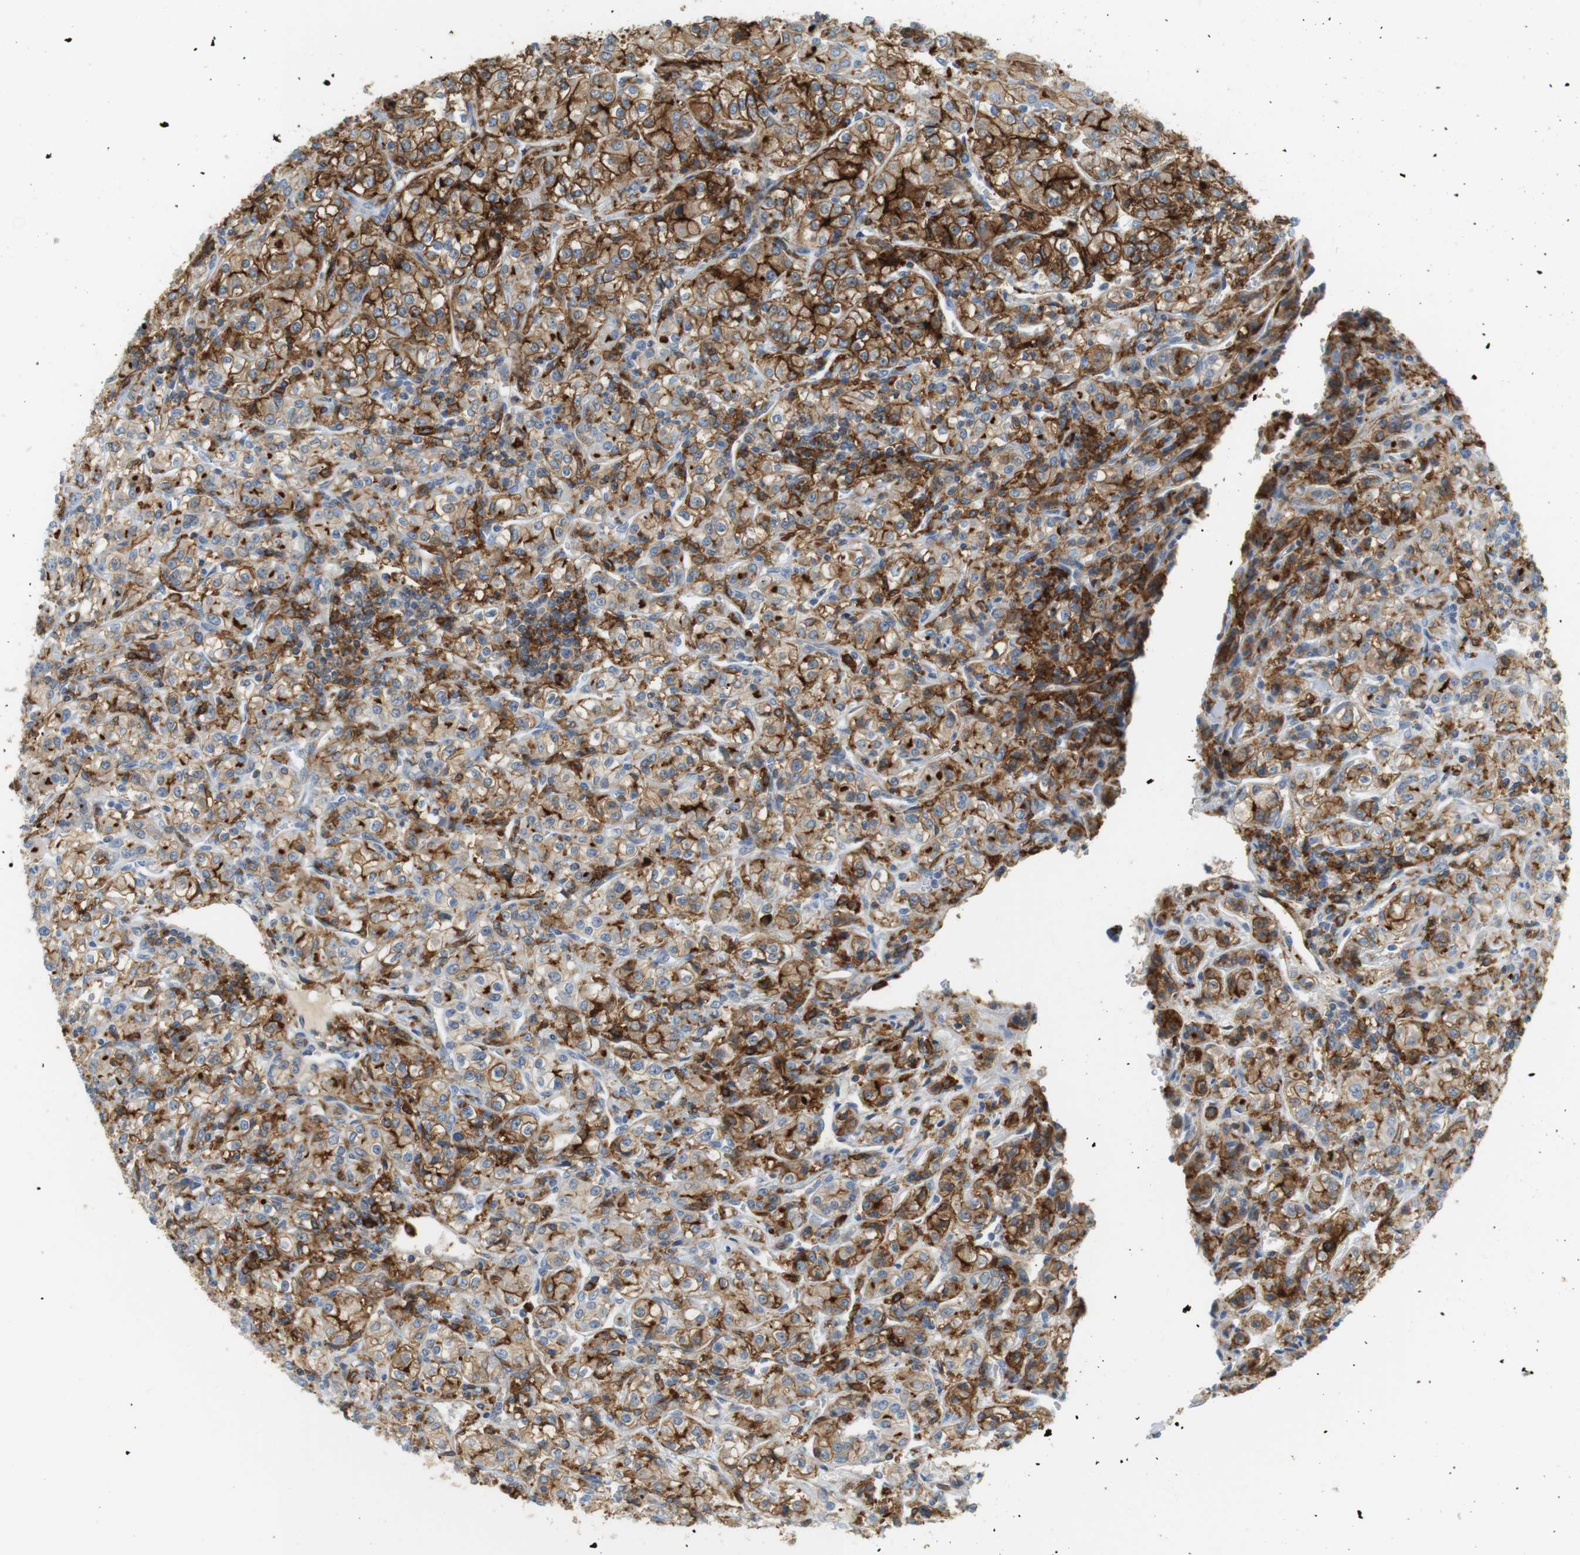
{"staining": {"intensity": "moderate", "quantity": ">75%", "location": "cytoplasmic/membranous"}, "tissue": "renal cancer", "cell_type": "Tumor cells", "image_type": "cancer", "snomed": [{"axis": "morphology", "description": "Adenocarcinoma, NOS"}, {"axis": "topography", "description": "Kidney"}], "caption": "Immunohistochemical staining of human renal cancer (adenocarcinoma) exhibits moderate cytoplasmic/membranous protein positivity in about >75% of tumor cells. (Stains: DAB (3,3'-diaminobenzidine) in brown, nuclei in blue, Microscopy: brightfield microscopy at high magnification).", "gene": "SIRPA", "patient": {"sex": "male", "age": 77}}